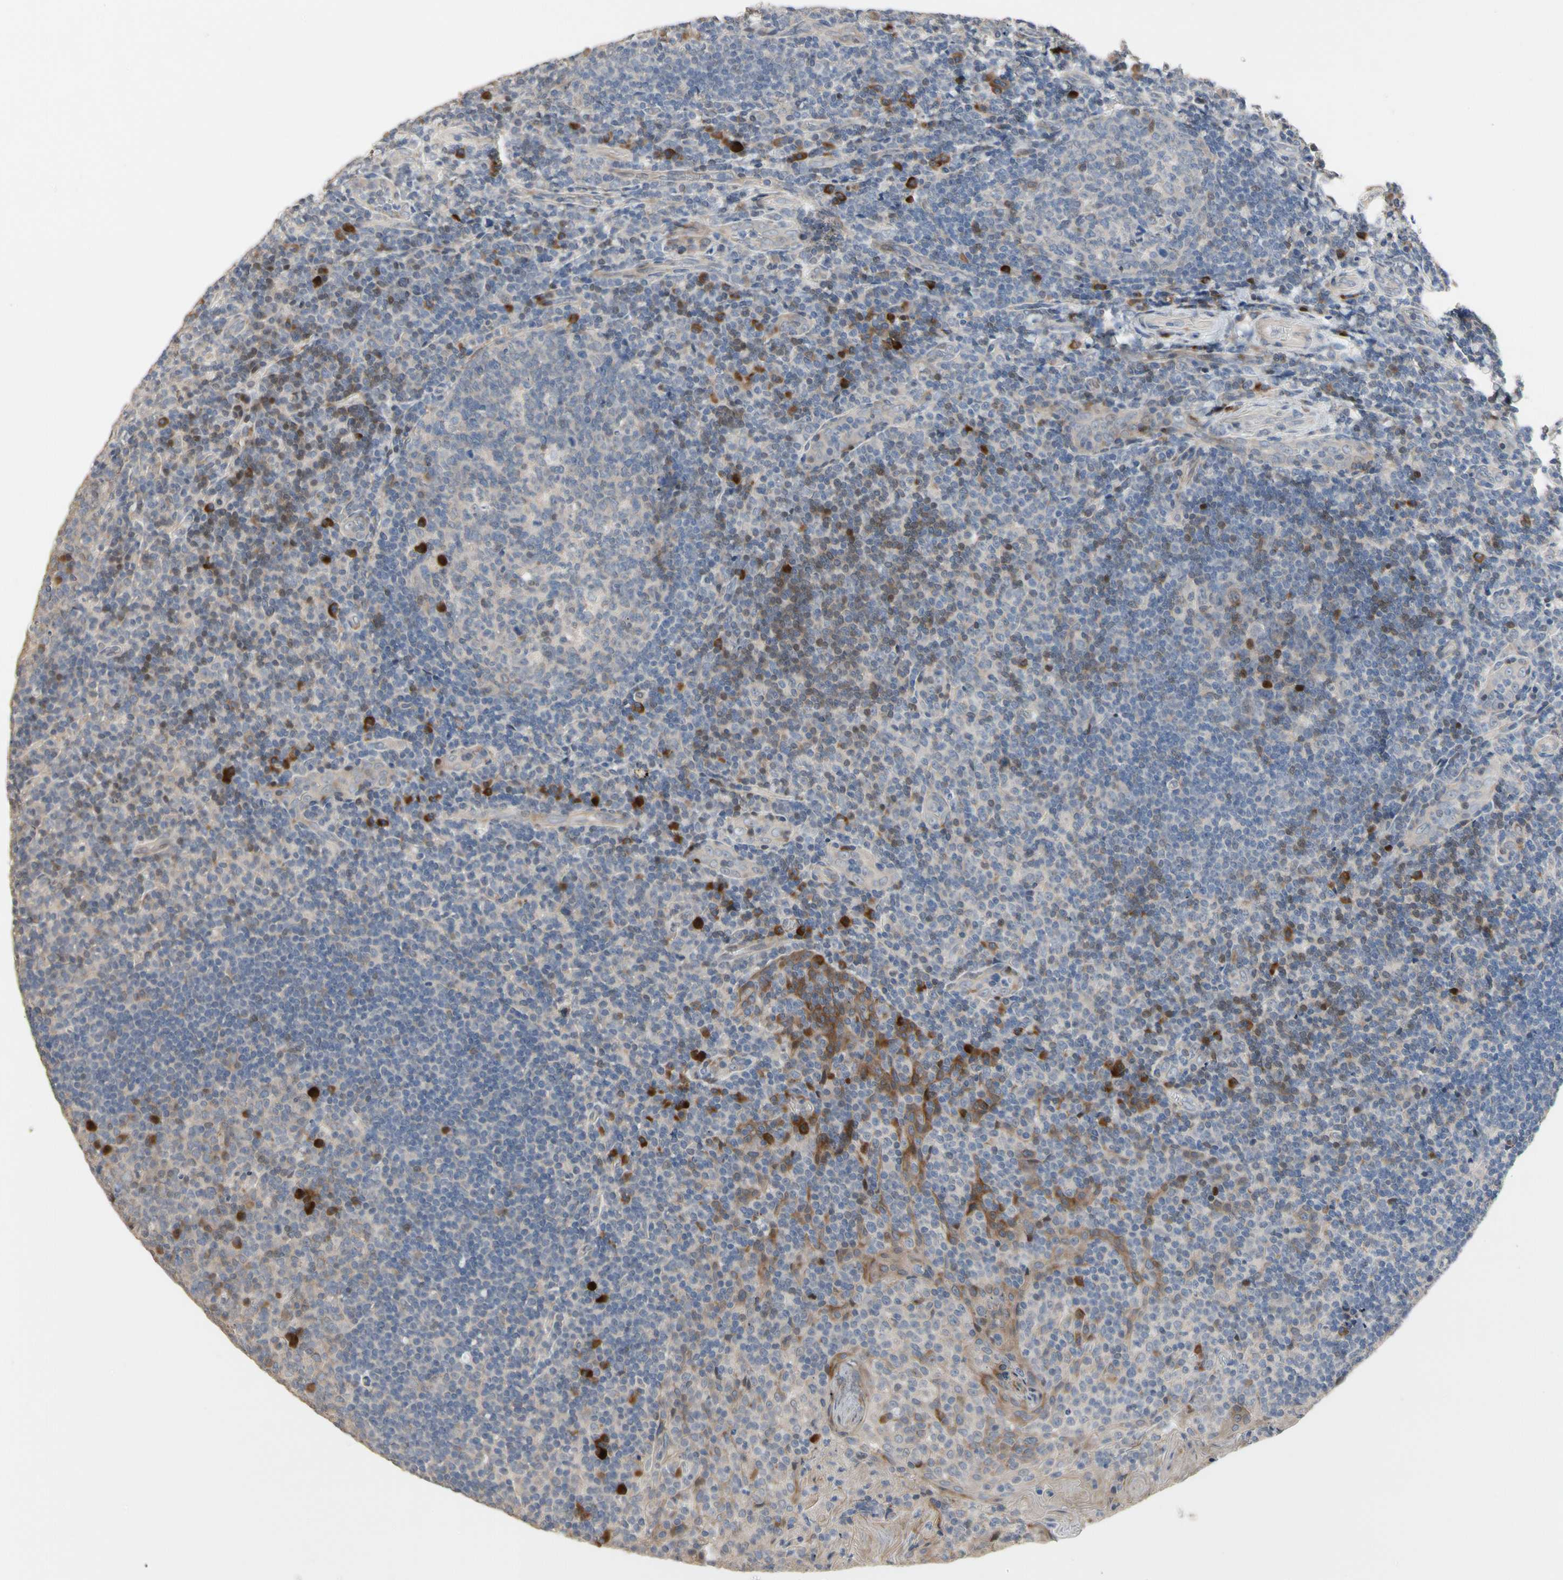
{"staining": {"intensity": "moderate", "quantity": "<25%", "location": "cytoplasmic/membranous,nuclear"}, "tissue": "tonsil", "cell_type": "Germinal center cells", "image_type": "normal", "snomed": [{"axis": "morphology", "description": "Normal tissue, NOS"}, {"axis": "topography", "description": "Tonsil"}], "caption": "Immunohistochemical staining of benign human tonsil reveals <25% levels of moderate cytoplasmic/membranous,nuclear protein positivity in about <25% of germinal center cells.", "gene": "HMGCR", "patient": {"sex": "male", "age": 17}}